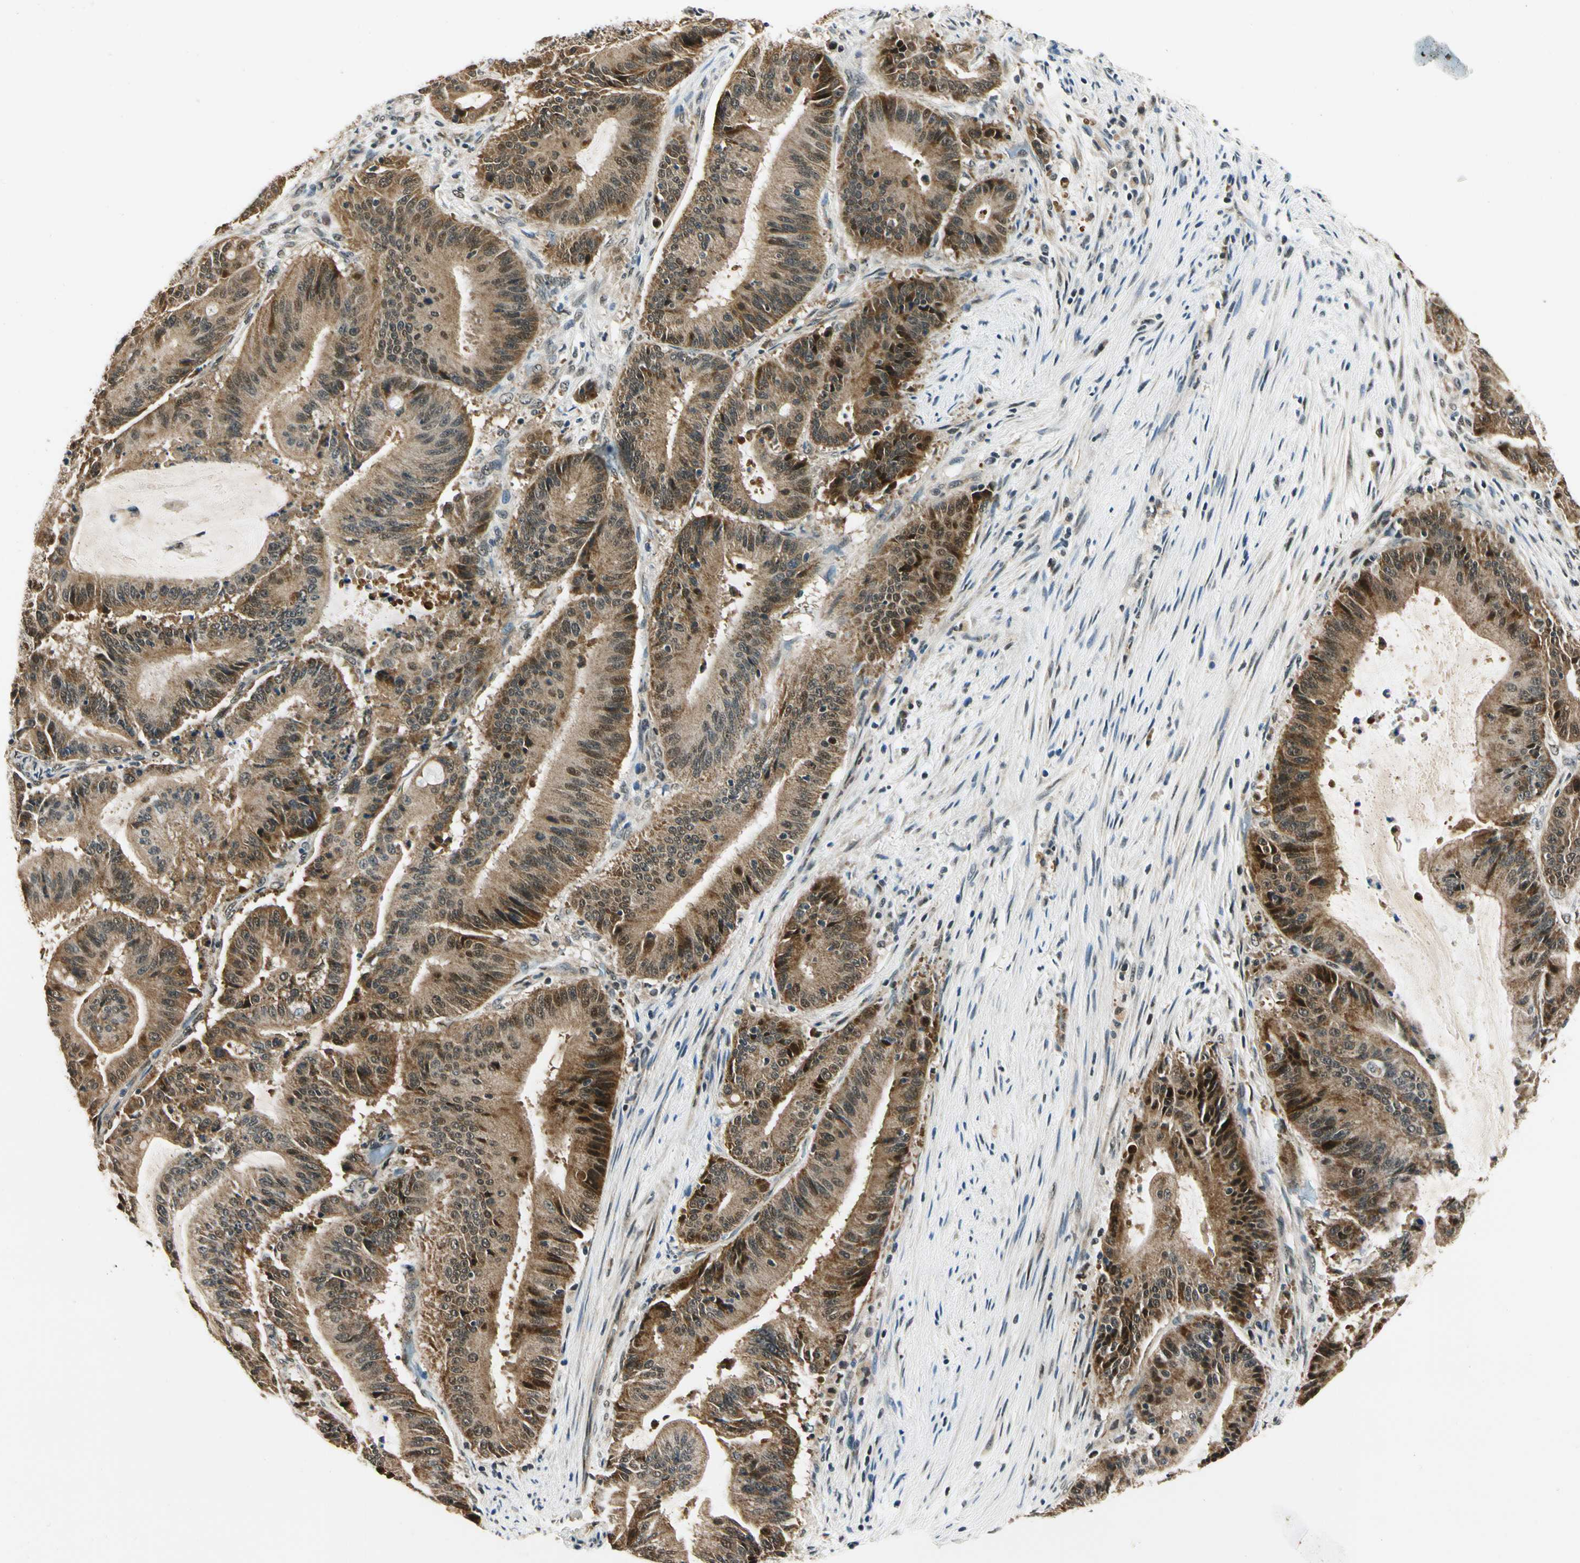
{"staining": {"intensity": "strong", "quantity": ">75%", "location": "cytoplasmic/membranous,nuclear"}, "tissue": "liver cancer", "cell_type": "Tumor cells", "image_type": "cancer", "snomed": [{"axis": "morphology", "description": "Cholangiocarcinoma"}, {"axis": "topography", "description": "Liver"}], "caption": "Immunohistochemistry (IHC) (DAB) staining of human liver cancer exhibits strong cytoplasmic/membranous and nuclear protein expression in about >75% of tumor cells. Nuclei are stained in blue.", "gene": "PDK2", "patient": {"sex": "female", "age": 73}}